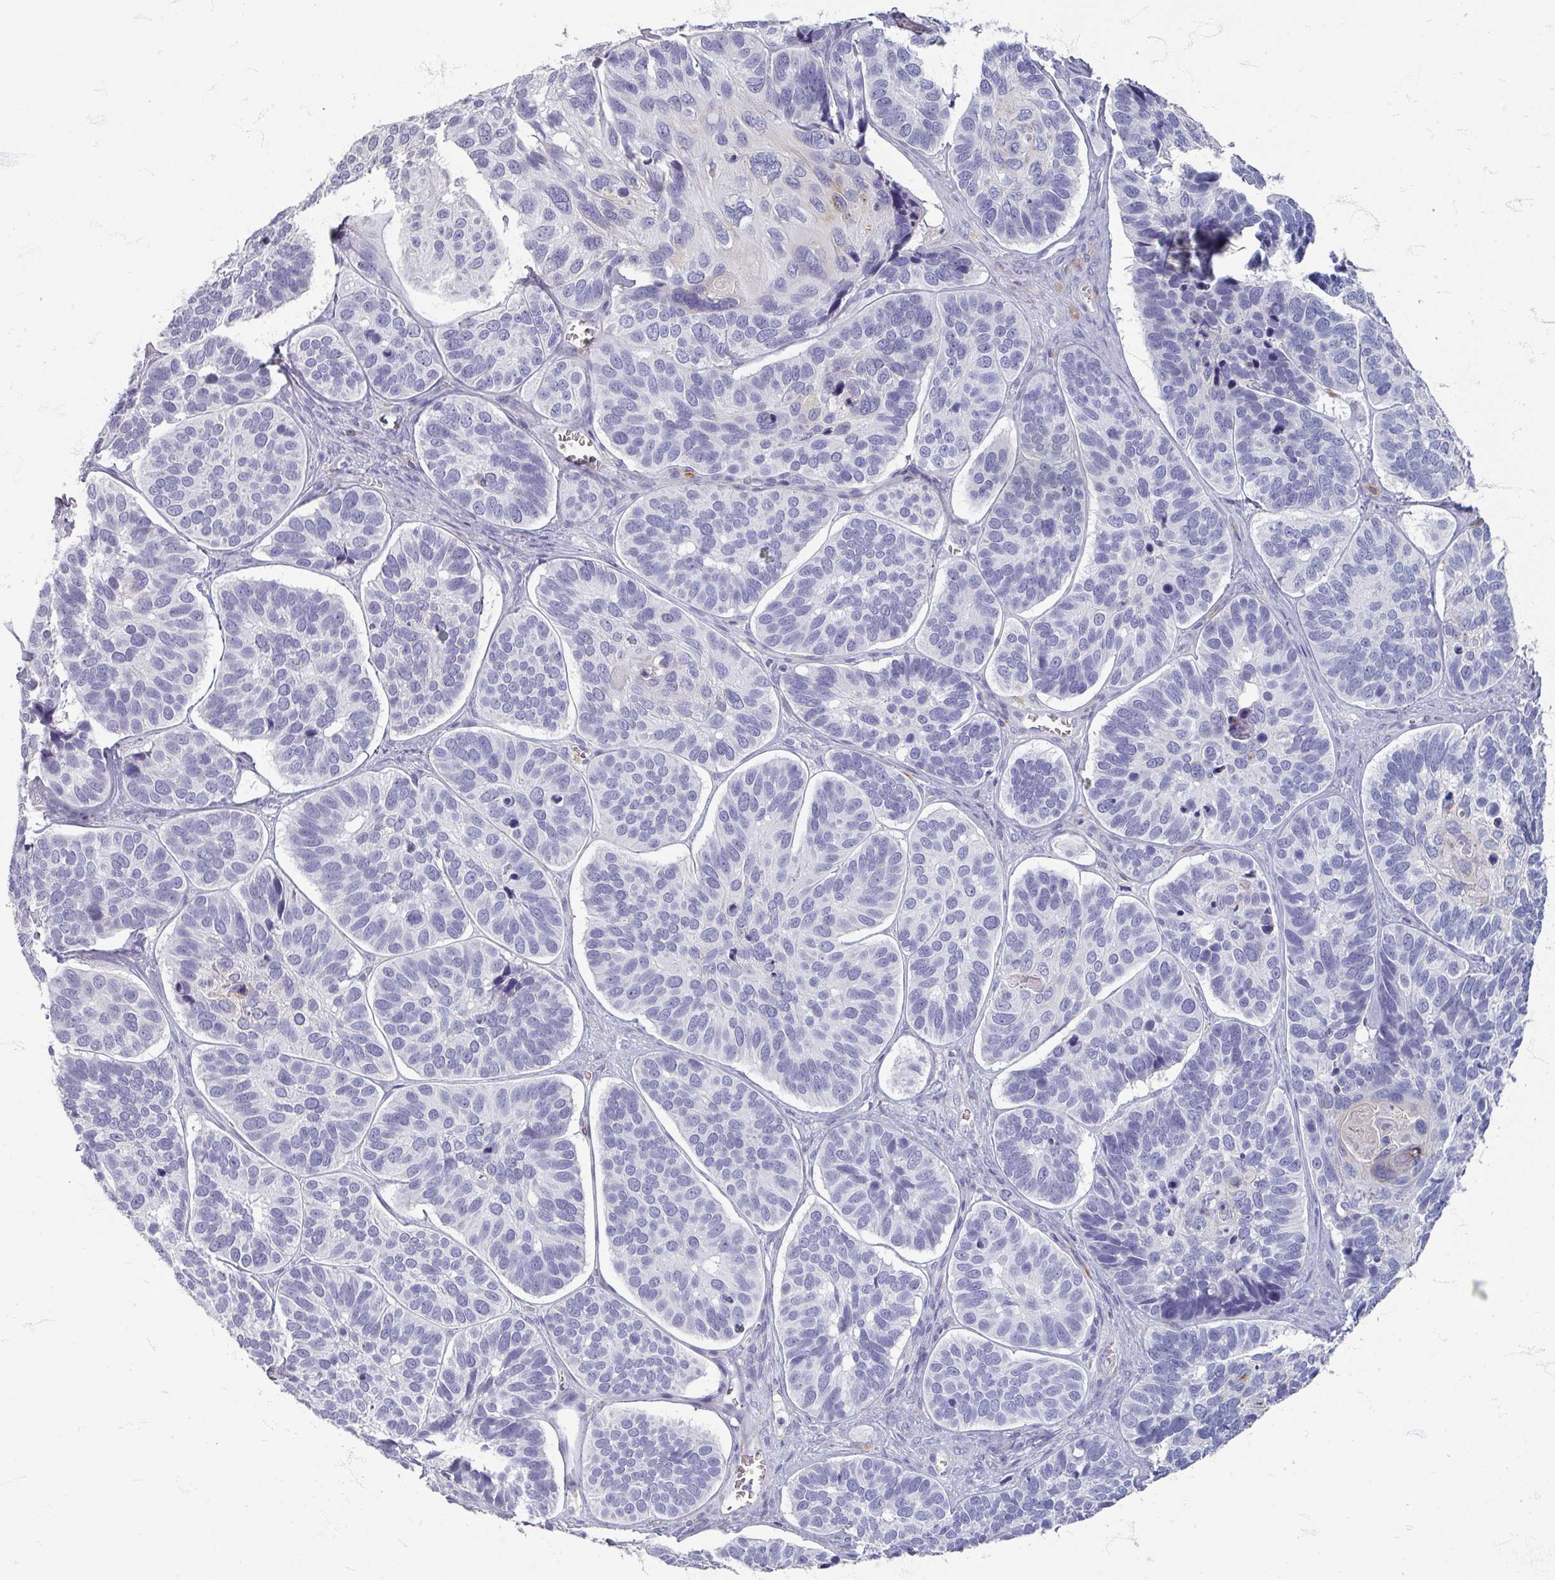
{"staining": {"intensity": "negative", "quantity": "none", "location": "none"}, "tissue": "skin cancer", "cell_type": "Tumor cells", "image_type": "cancer", "snomed": [{"axis": "morphology", "description": "Basal cell carcinoma"}, {"axis": "topography", "description": "Skin"}], "caption": "The IHC micrograph has no significant positivity in tumor cells of skin cancer tissue.", "gene": "ZNF878", "patient": {"sex": "male", "age": 62}}